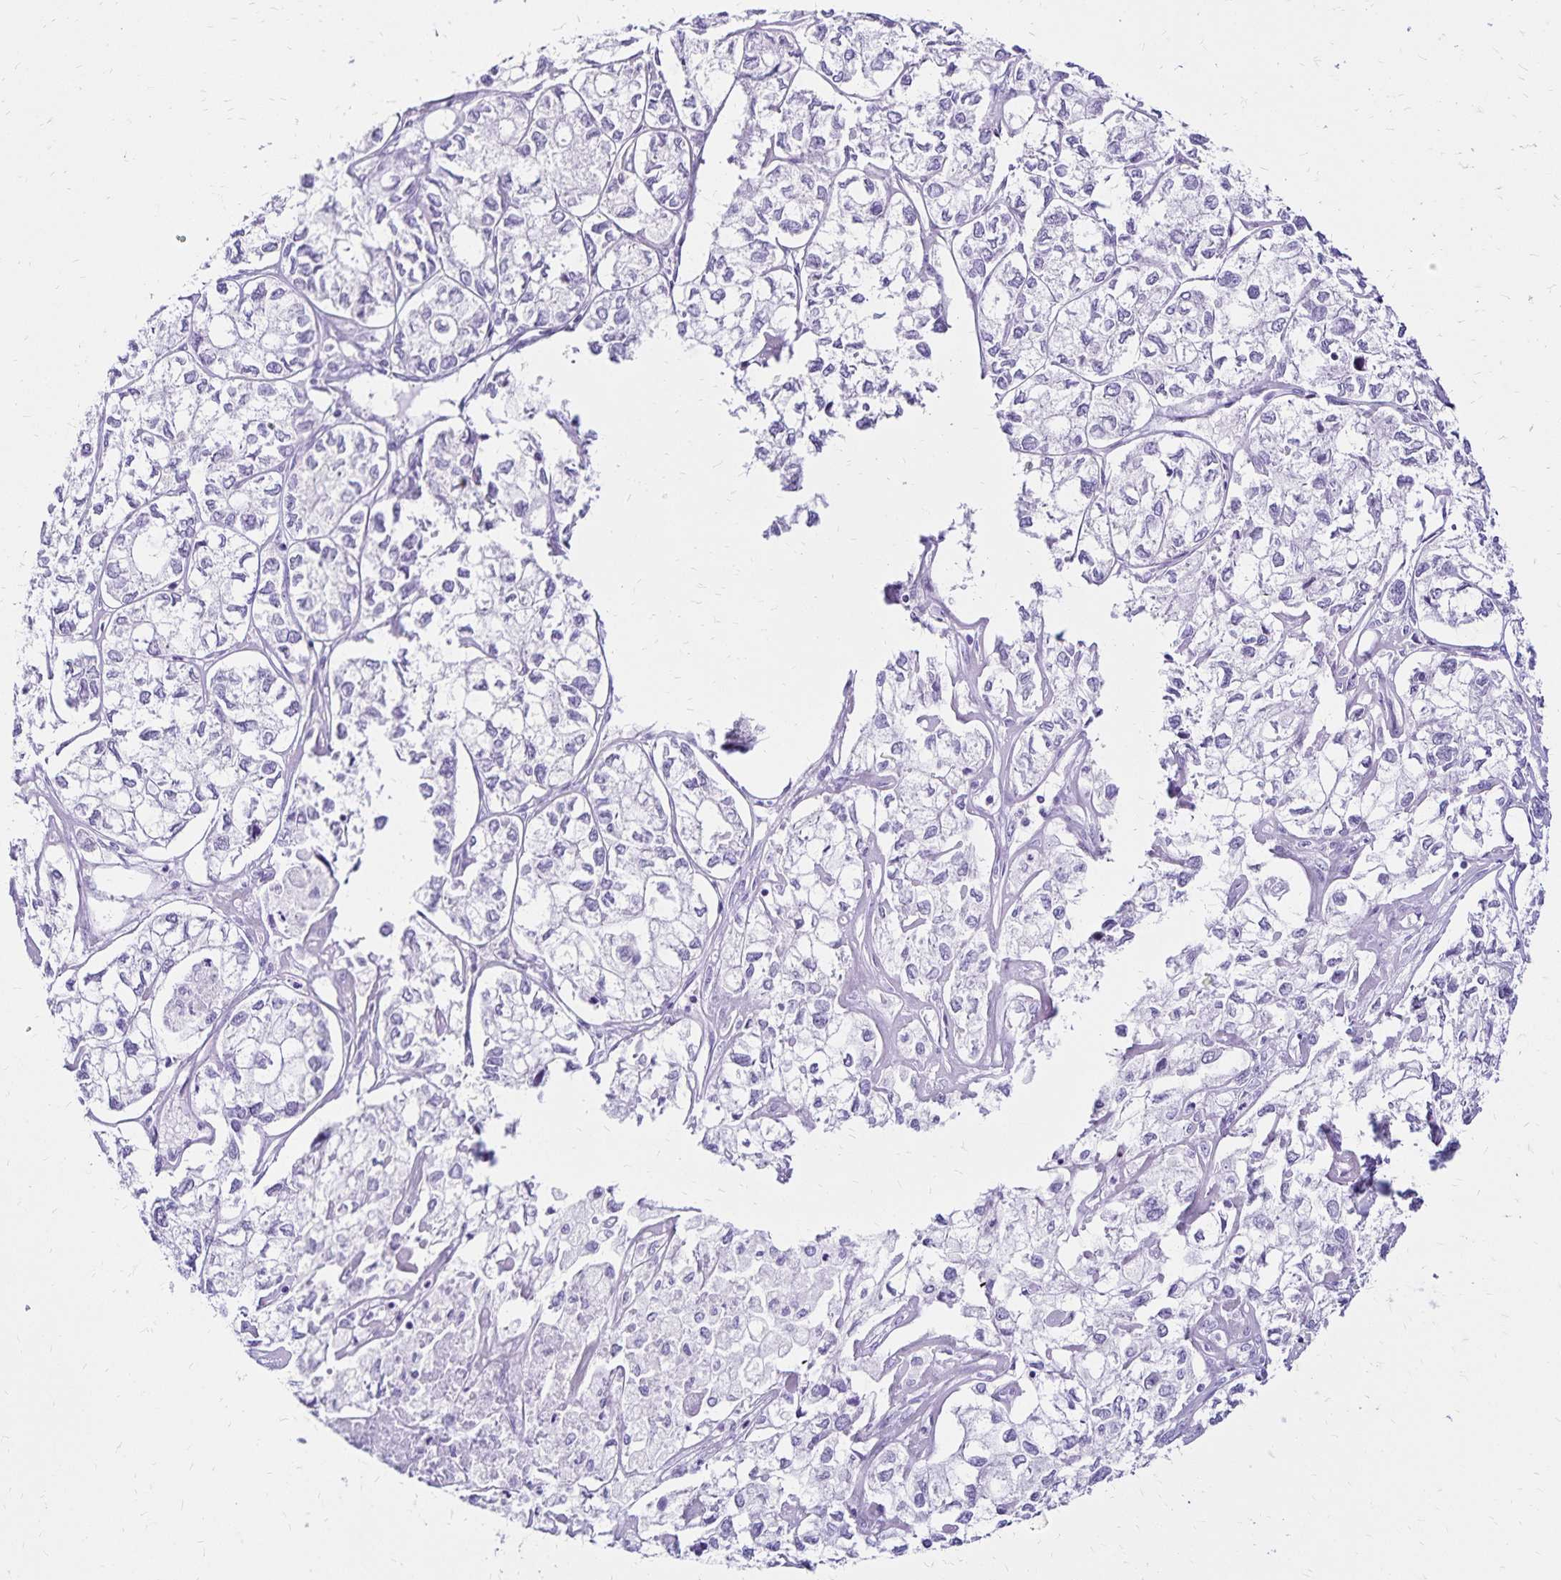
{"staining": {"intensity": "negative", "quantity": "none", "location": "none"}, "tissue": "ovarian cancer", "cell_type": "Tumor cells", "image_type": "cancer", "snomed": [{"axis": "morphology", "description": "Carcinoma, endometroid"}, {"axis": "topography", "description": "Ovary"}], "caption": "Ovarian endometroid carcinoma was stained to show a protein in brown. There is no significant expression in tumor cells.", "gene": "LIN28B", "patient": {"sex": "female", "age": 64}}